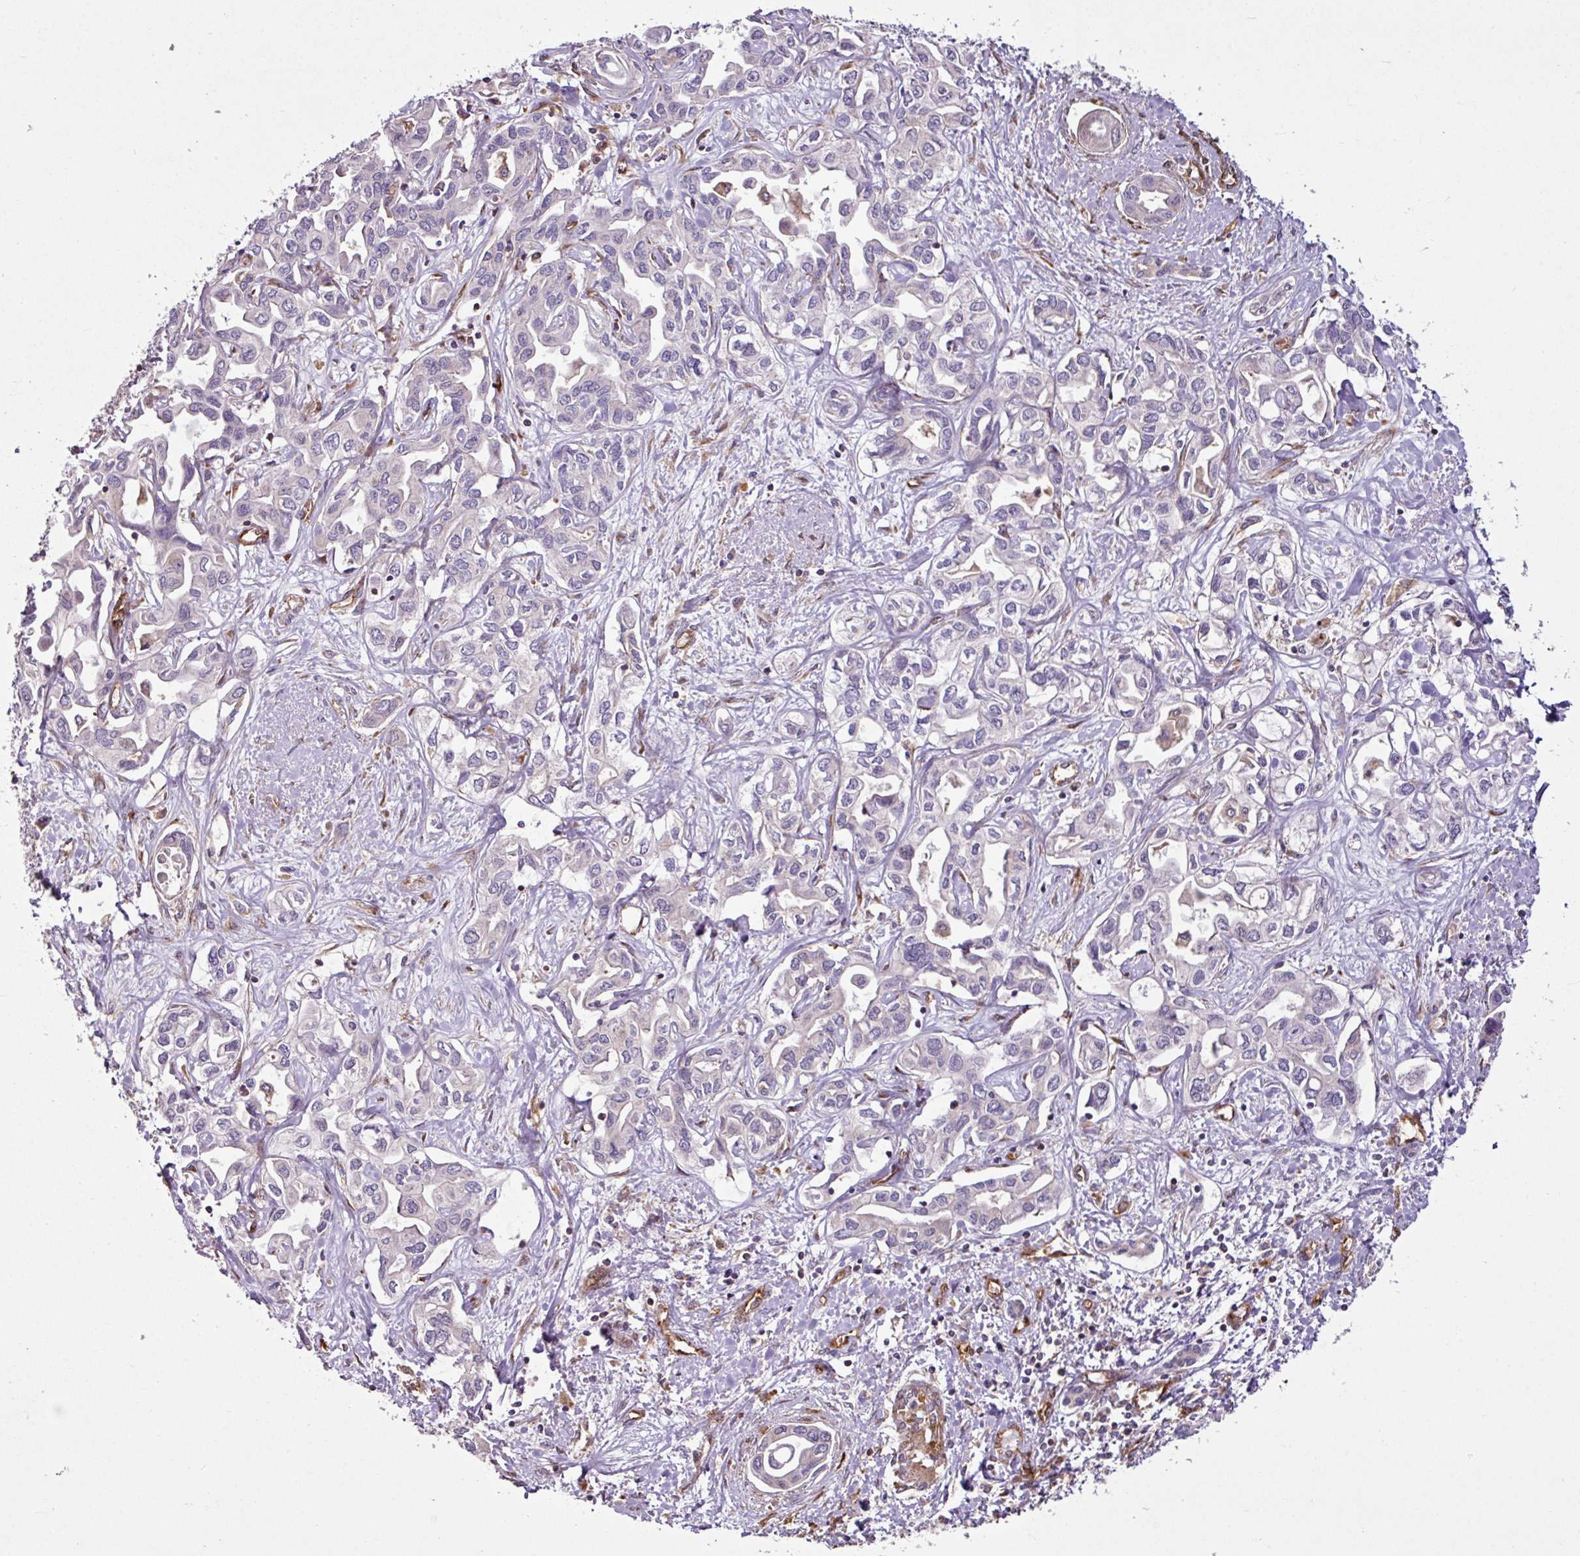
{"staining": {"intensity": "negative", "quantity": "none", "location": "none"}, "tissue": "liver cancer", "cell_type": "Tumor cells", "image_type": "cancer", "snomed": [{"axis": "morphology", "description": "Cholangiocarcinoma"}, {"axis": "topography", "description": "Liver"}], "caption": "Immunohistochemical staining of cholangiocarcinoma (liver) demonstrates no significant expression in tumor cells.", "gene": "ZNF106", "patient": {"sex": "female", "age": 64}}